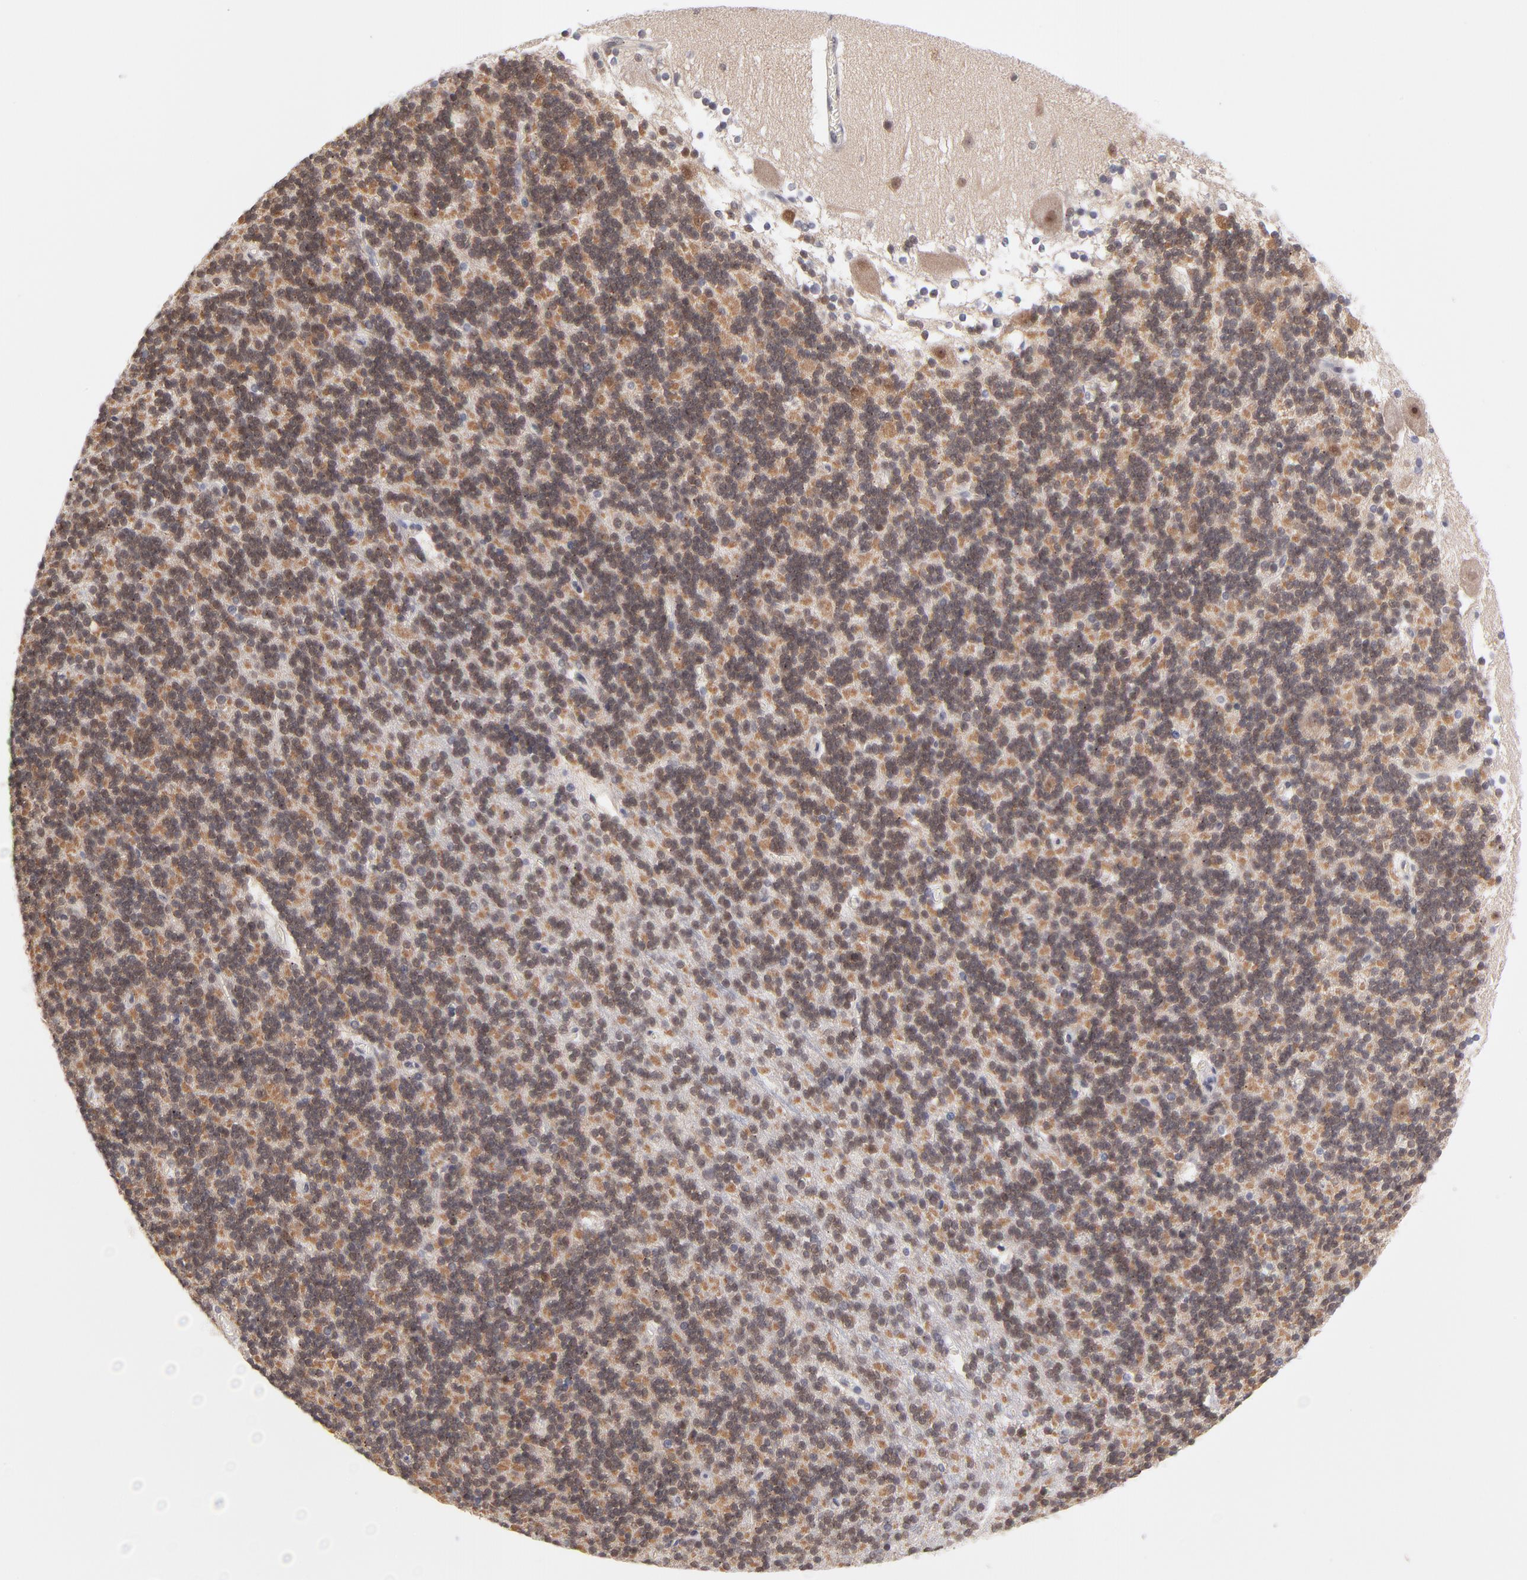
{"staining": {"intensity": "weak", "quantity": ">75%", "location": "cytoplasmic/membranous"}, "tissue": "cerebellum", "cell_type": "Cells in granular layer", "image_type": "normal", "snomed": [{"axis": "morphology", "description": "Normal tissue, NOS"}, {"axis": "topography", "description": "Cerebellum"}], "caption": "This photomicrograph shows benign cerebellum stained with immunohistochemistry to label a protein in brown. The cytoplasmic/membranous of cells in granular layer show weak positivity for the protein. Nuclei are counter-stained blue.", "gene": "UBE2E2", "patient": {"sex": "female", "age": 19}}